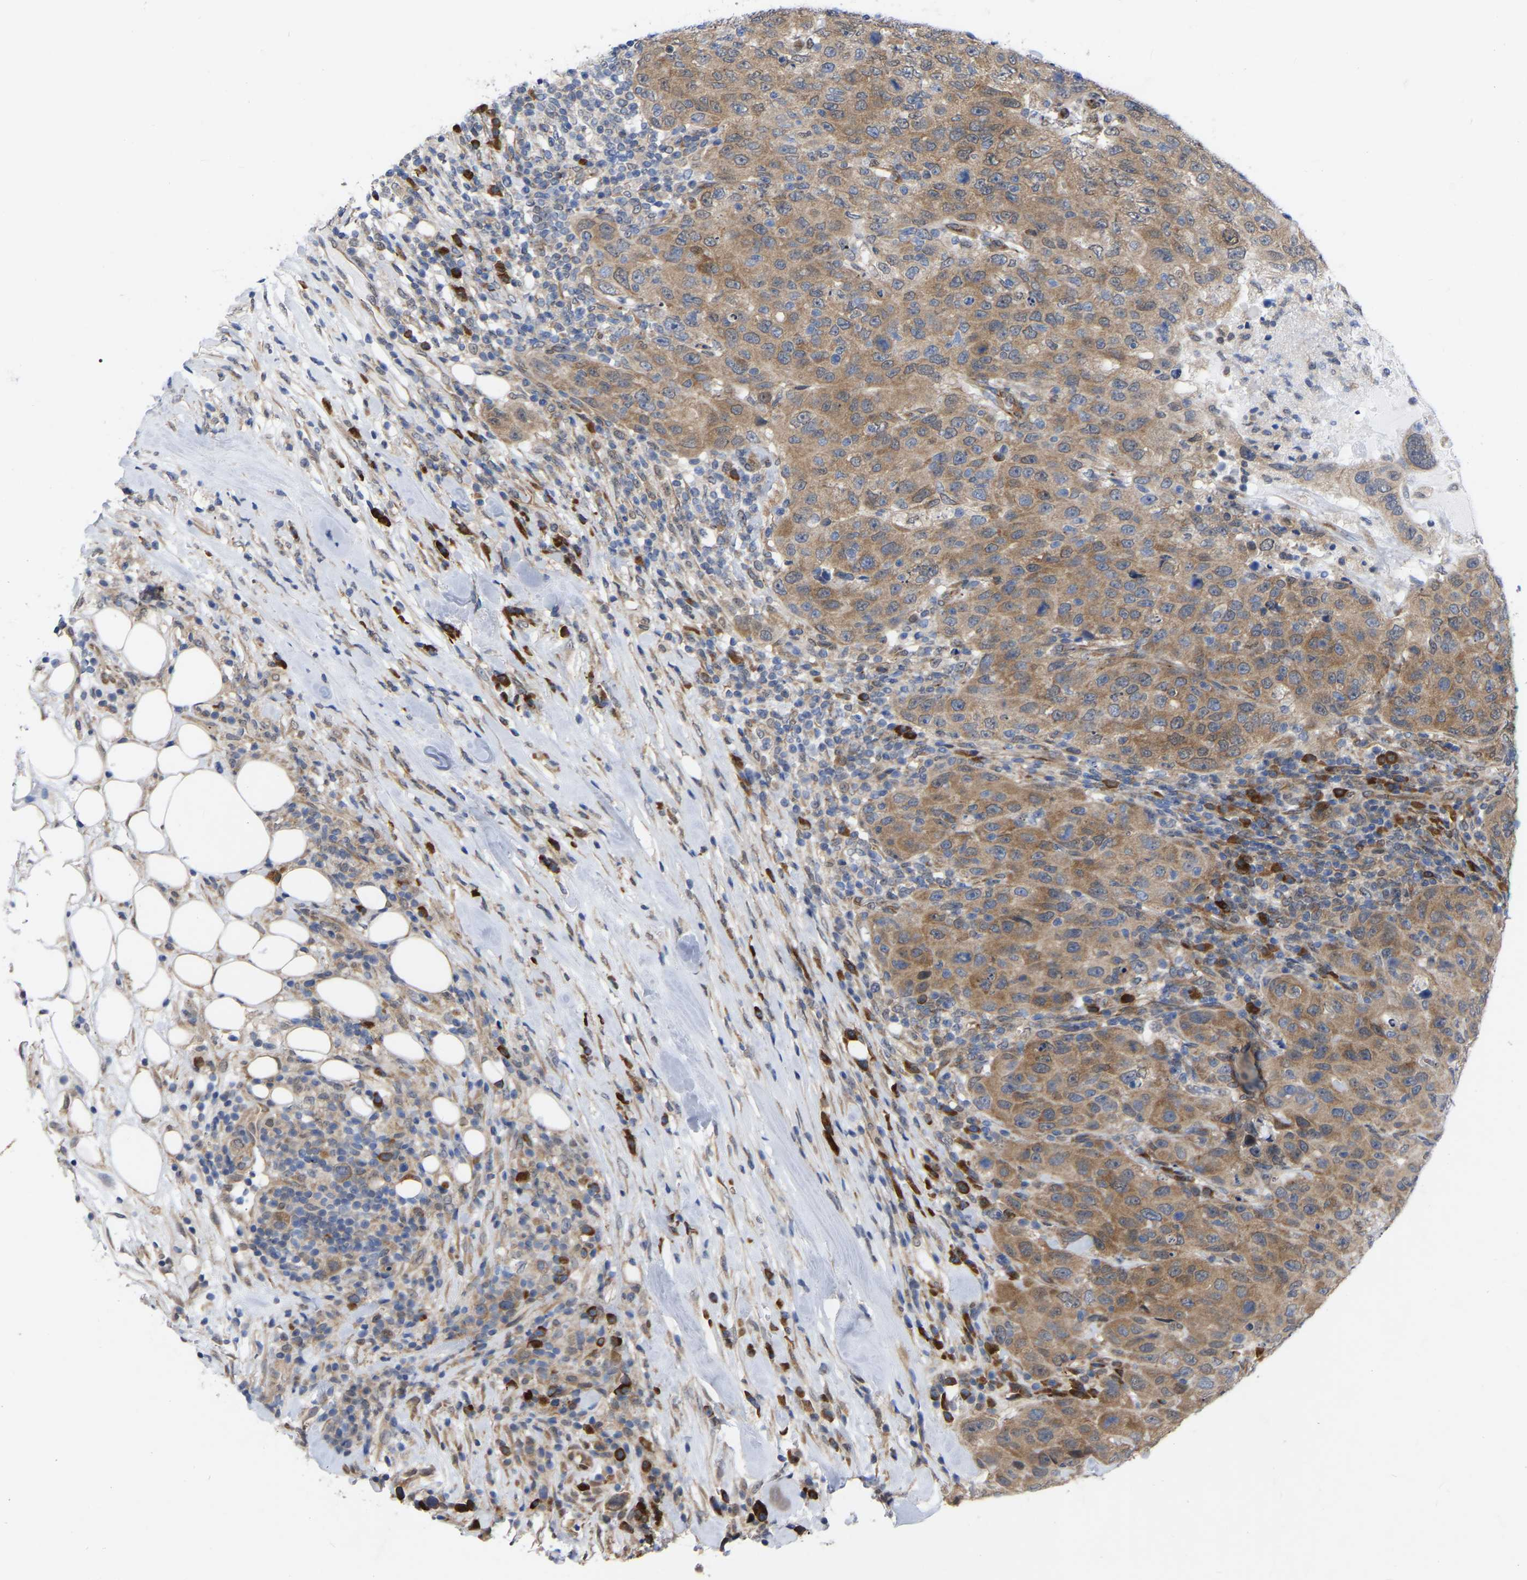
{"staining": {"intensity": "moderate", "quantity": ">75%", "location": "cytoplasmic/membranous"}, "tissue": "breast cancer", "cell_type": "Tumor cells", "image_type": "cancer", "snomed": [{"axis": "morphology", "description": "Duct carcinoma"}, {"axis": "topography", "description": "Breast"}], "caption": "This is an image of IHC staining of infiltrating ductal carcinoma (breast), which shows moderate positivity in the cytoplasmic/membranous of tumor cells.", "gene": "UBE4B", "patient": {"sex": "female", "age": 37}}